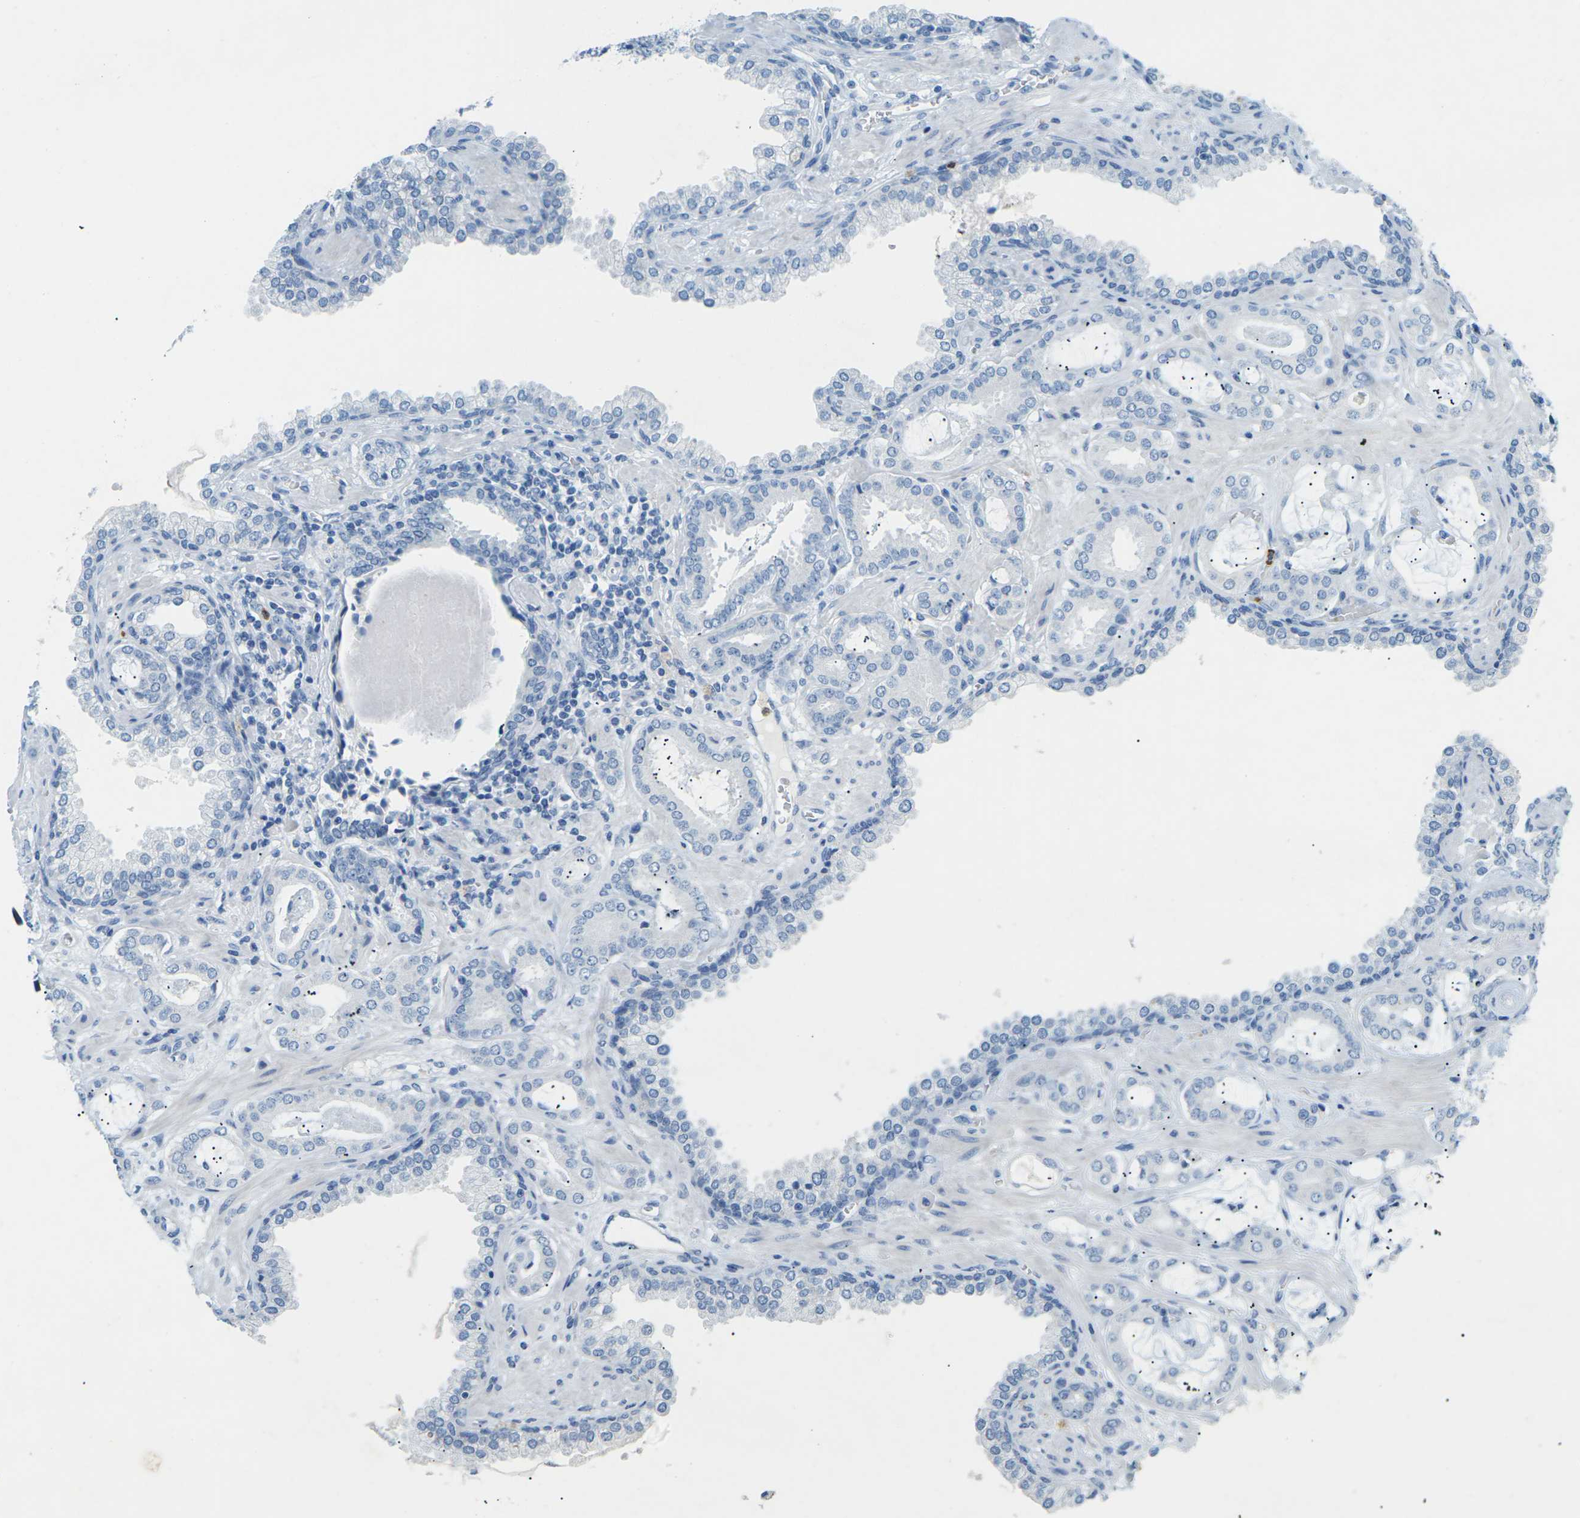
{"staining": {"intensity": "negative", "quantity": "none", "location": "none"}, "tissue": "prostate cancer", "cell_type": "Tumor cells", "image_type": "cancer", "snomed": [{"axis": "morphology", "description": "Adenocarcinoma, Low grade"}, {"axis": "topography", "description": "Prostate"}], "caption": "The micrograph reveals no significant positivity in tumor cells of prostate cancer (low-grade adenocarcinoma).", "gene": "CDH16", "patient": {"sex": "male", "age": 53}}